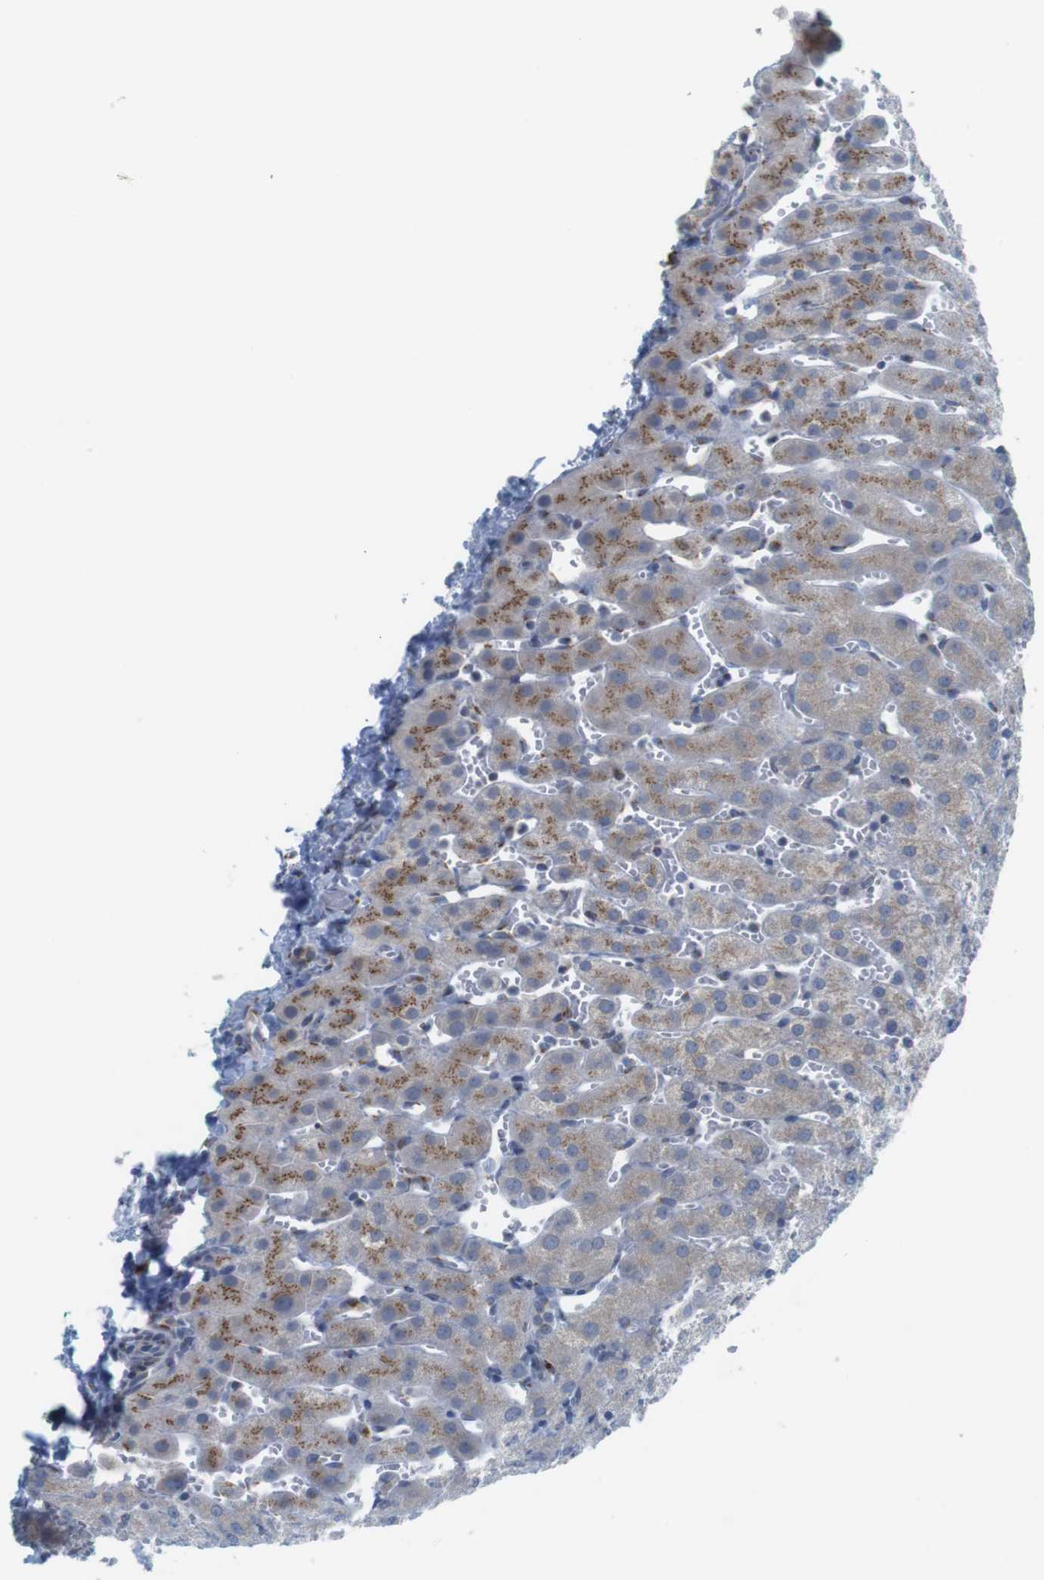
{"staining": {"intensity": "weak", "quantity": ">75%", "location": "cytoplasmic/membranous"}, "tissue": "liver", "cell_type": "Cholangiocytes", "image_type": "normal", "snomed": [{"axis": "morphology", "description": "Normal tissue, NOS"}, {"axis": "morphology", "description": "Fibrosis, NOS"}, {"axis": "topography", "description": "Liver"}], "caption": "The histopathology image reveals a brown stain indicating the presence of a protein in the cytoplasmic/membranous of cholangiocytes in liver. The staining was performed using DAB, with brown indicating positive protein expression. Nuclei are stained blue with hematoxylin.", "gene": "ERGIC3", "patient": {"sex": "female", "age": 29}}